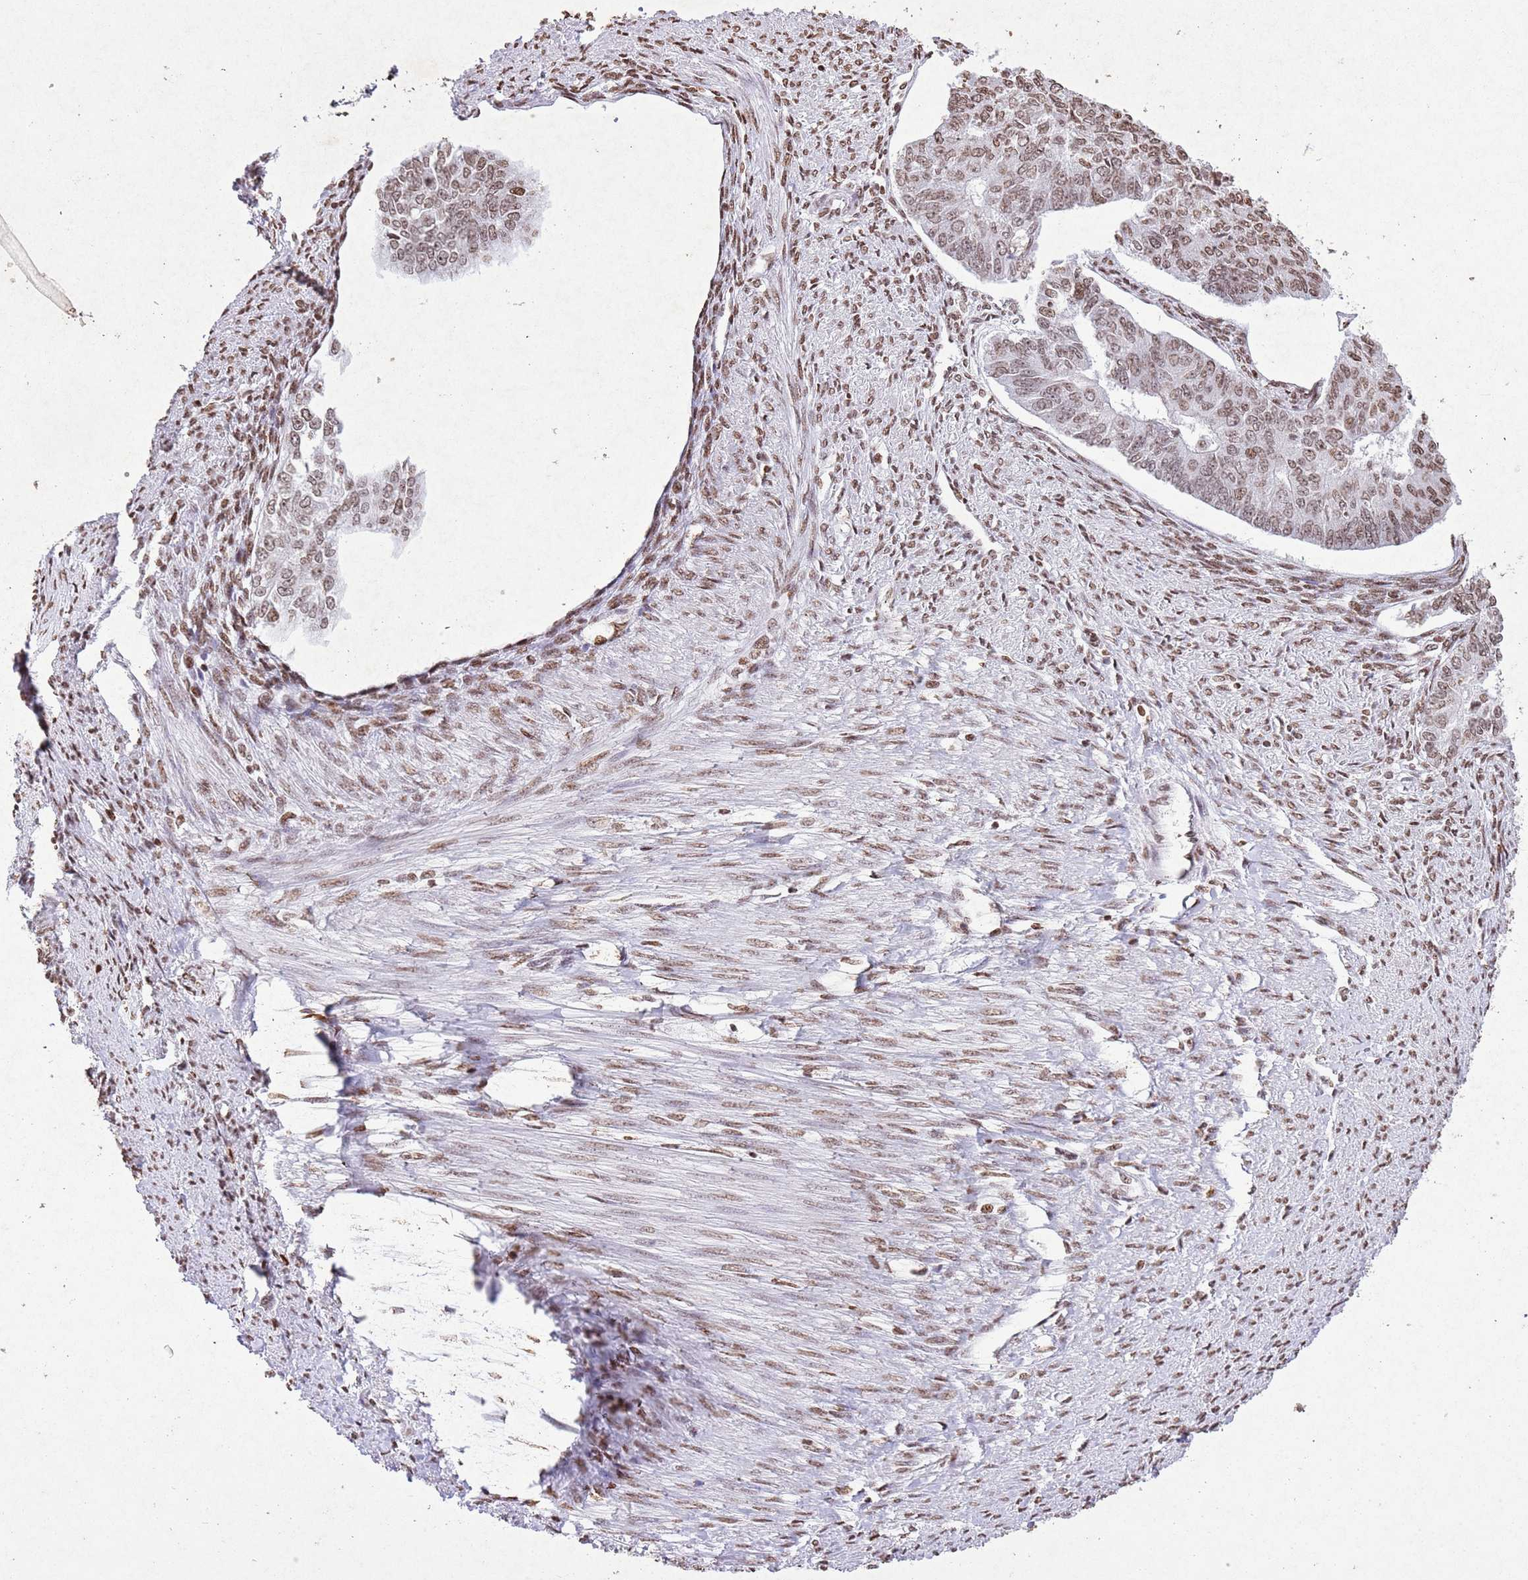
{"staining": {"intensity": "moderate", "quantity": "25%-75%", "location": "nuclear"}, "tissue": "endometrial cancer", "cell_type": "Tumor cells", "image_type": "cancer", "snomed": [{"axis": "morphology", "description": "Adenocarcinoma, NOS"}, {"axis": "topography", "description": "Endometrium"}], "caption": "A brown stain shows moderate nuclear positivity of a protein in human endometrial cancer (adenocarcinoma) tumor cells.", "gene": "BMAL1", "patient": {"sex": "female", "age": 32}}